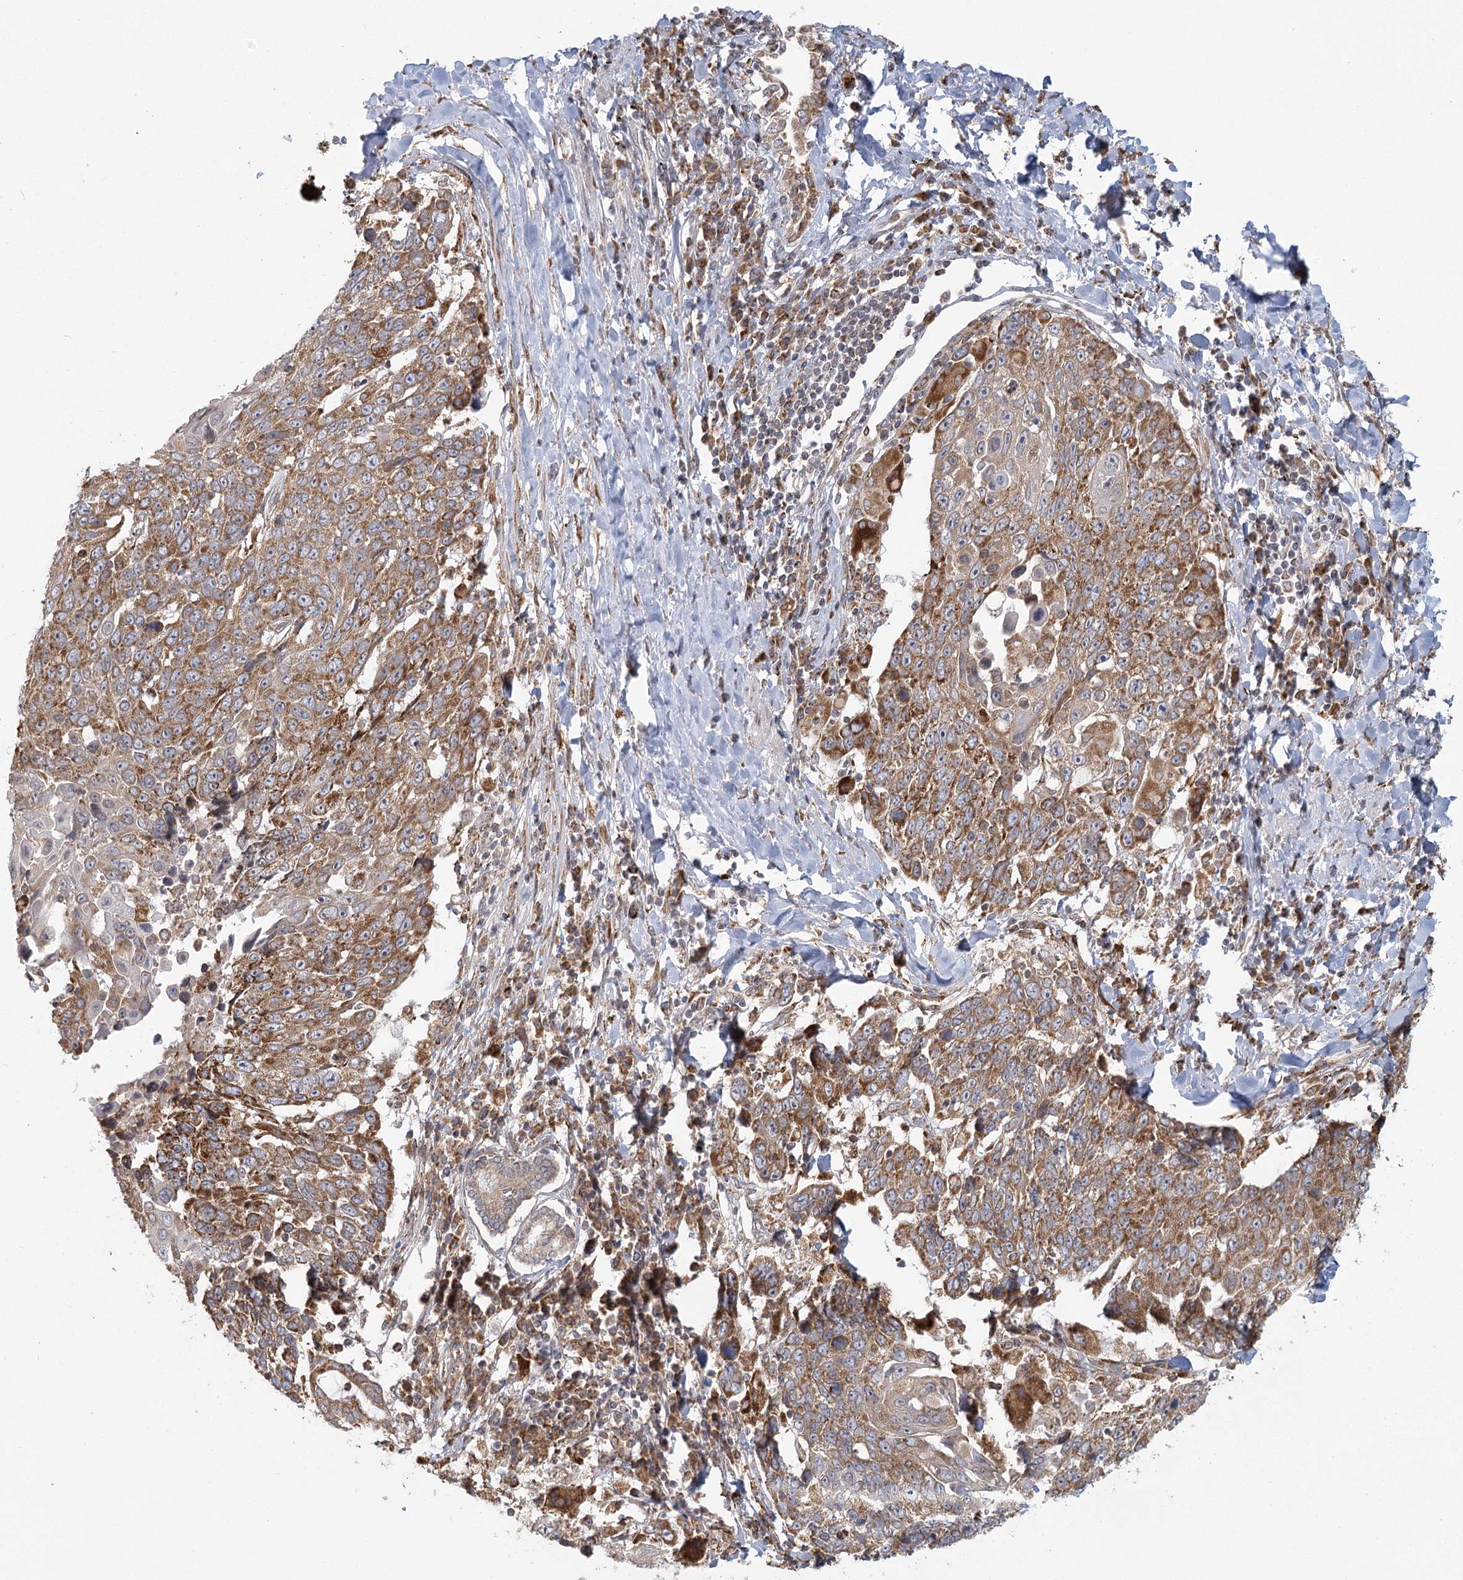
{"staining": {"intensity": "moderate", "quantity": ">75%", "location": "cytoplasmic/membranous"}, "tissue": "lung cancer", "cell_type": "Tumor cells", "image_type": "cancer", "snomed": [{"axis": "morphology", "description": "Squamous cell carcinoma, NOS"}, {"axis": "topography", "description": "Lung"}], "caption": "Squamous cell carcinoma (lung) was stained to show a protein in brown. There is medium levels of moderate cytoplasmic/membranous staining in about >75% of tumor cells. The protein of interest is shown in brown color, while the nuclei are stained blue.", "gene": "LACTB", "patient": {"sex": "male", "age": 66}}